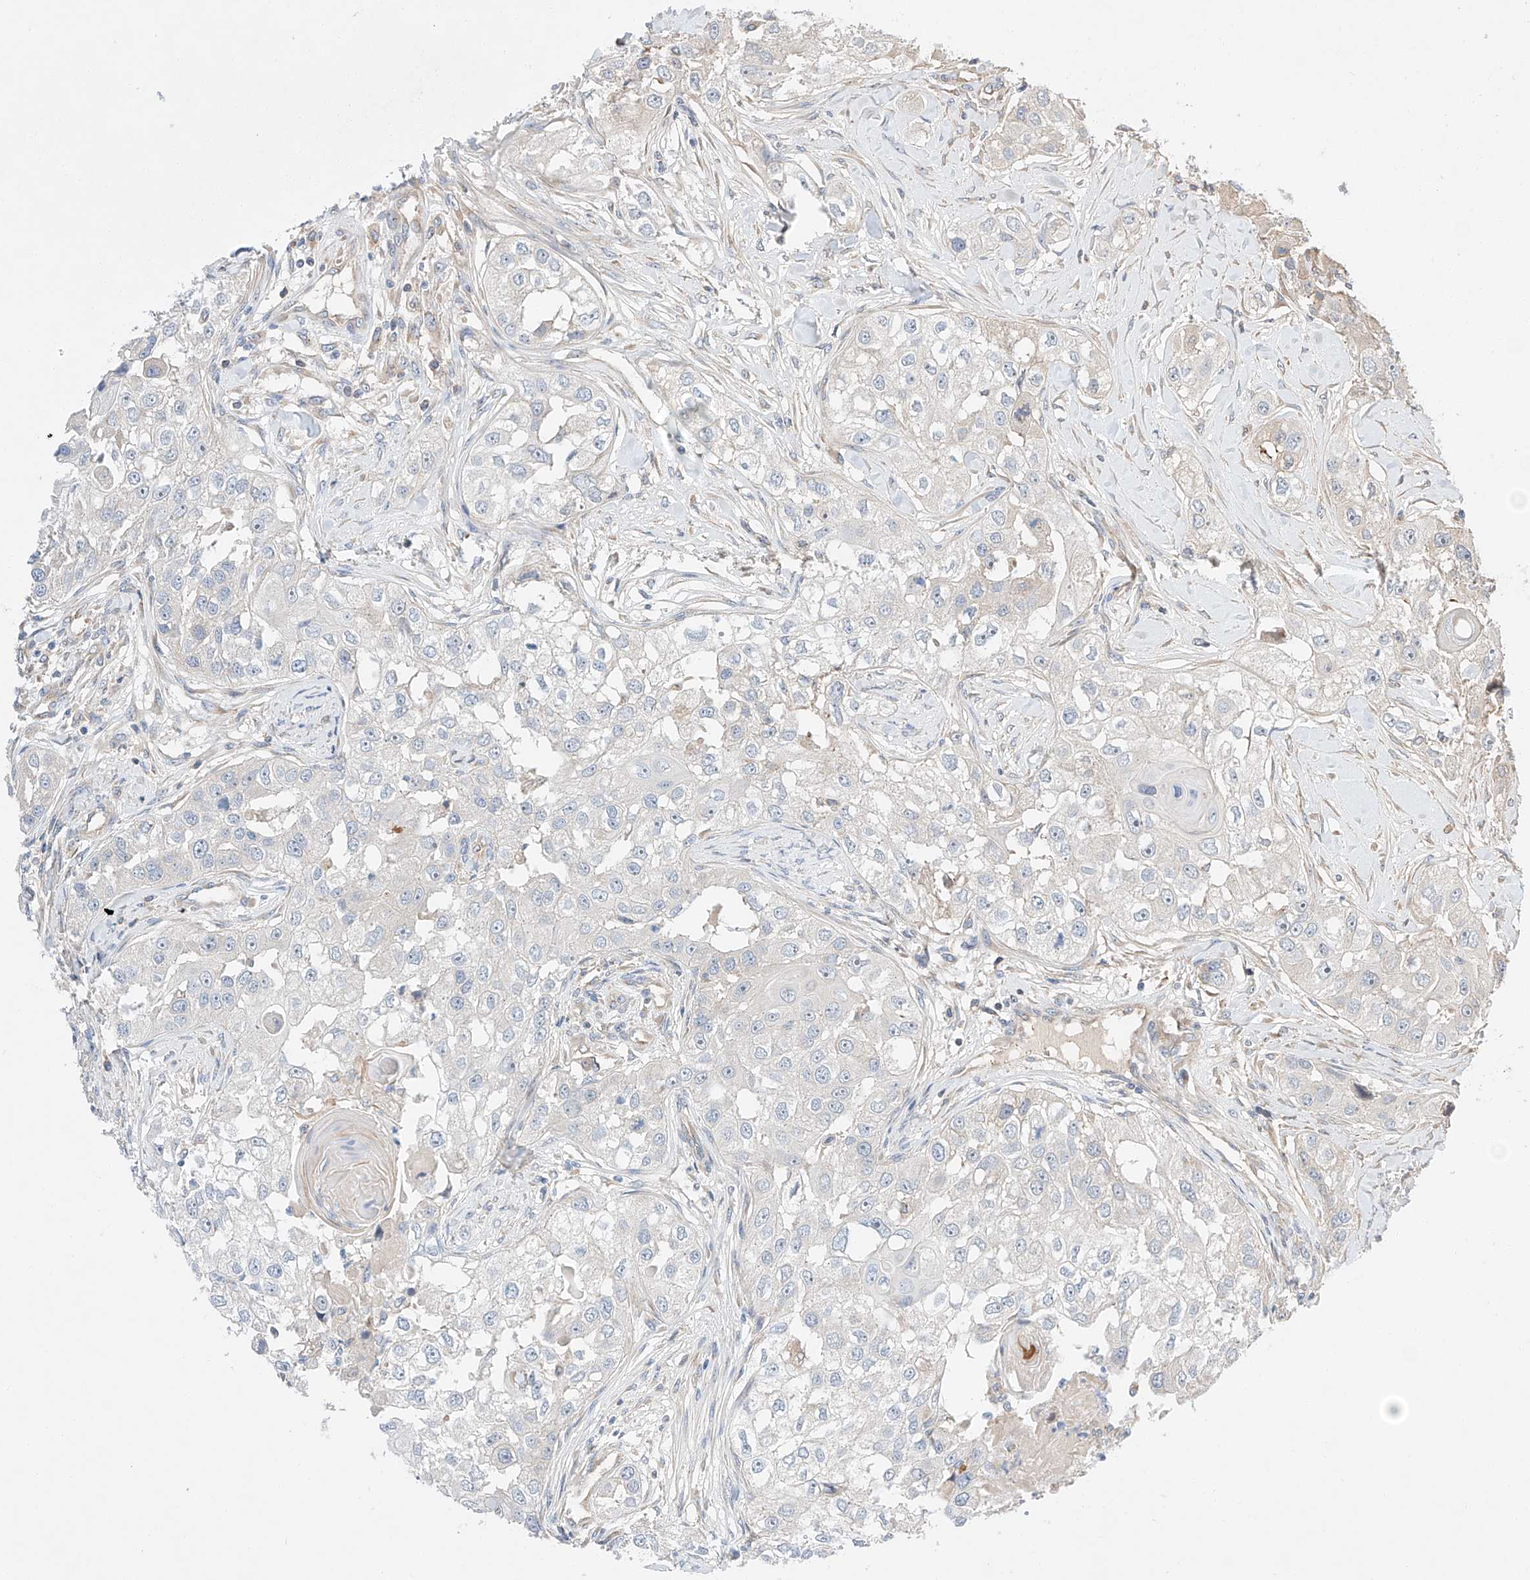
{"staining": {"intensity": "negative", "quantity": "none", "location": "none"}, "tissue": "head and neck cancer", "cell_type": "Tumor cells", "image_type": "cancer", "snomed": [{"axis": "morphology", "description": "Normal tissue, NOS"}, {"axis": "morphology", "description": "Squamous cell carcinoma, NOS"}, {"axis": "topography", "description": "Skeletal muscle"}, {"axis": "topography", "description": "Head-Neck"}], "caption": "The photomicrograph displays no staining of tumor cells in head and neck squamous cell carcinoma.", "gene": "RUSC1", "patient": {"sex": "male", "age": 51}}